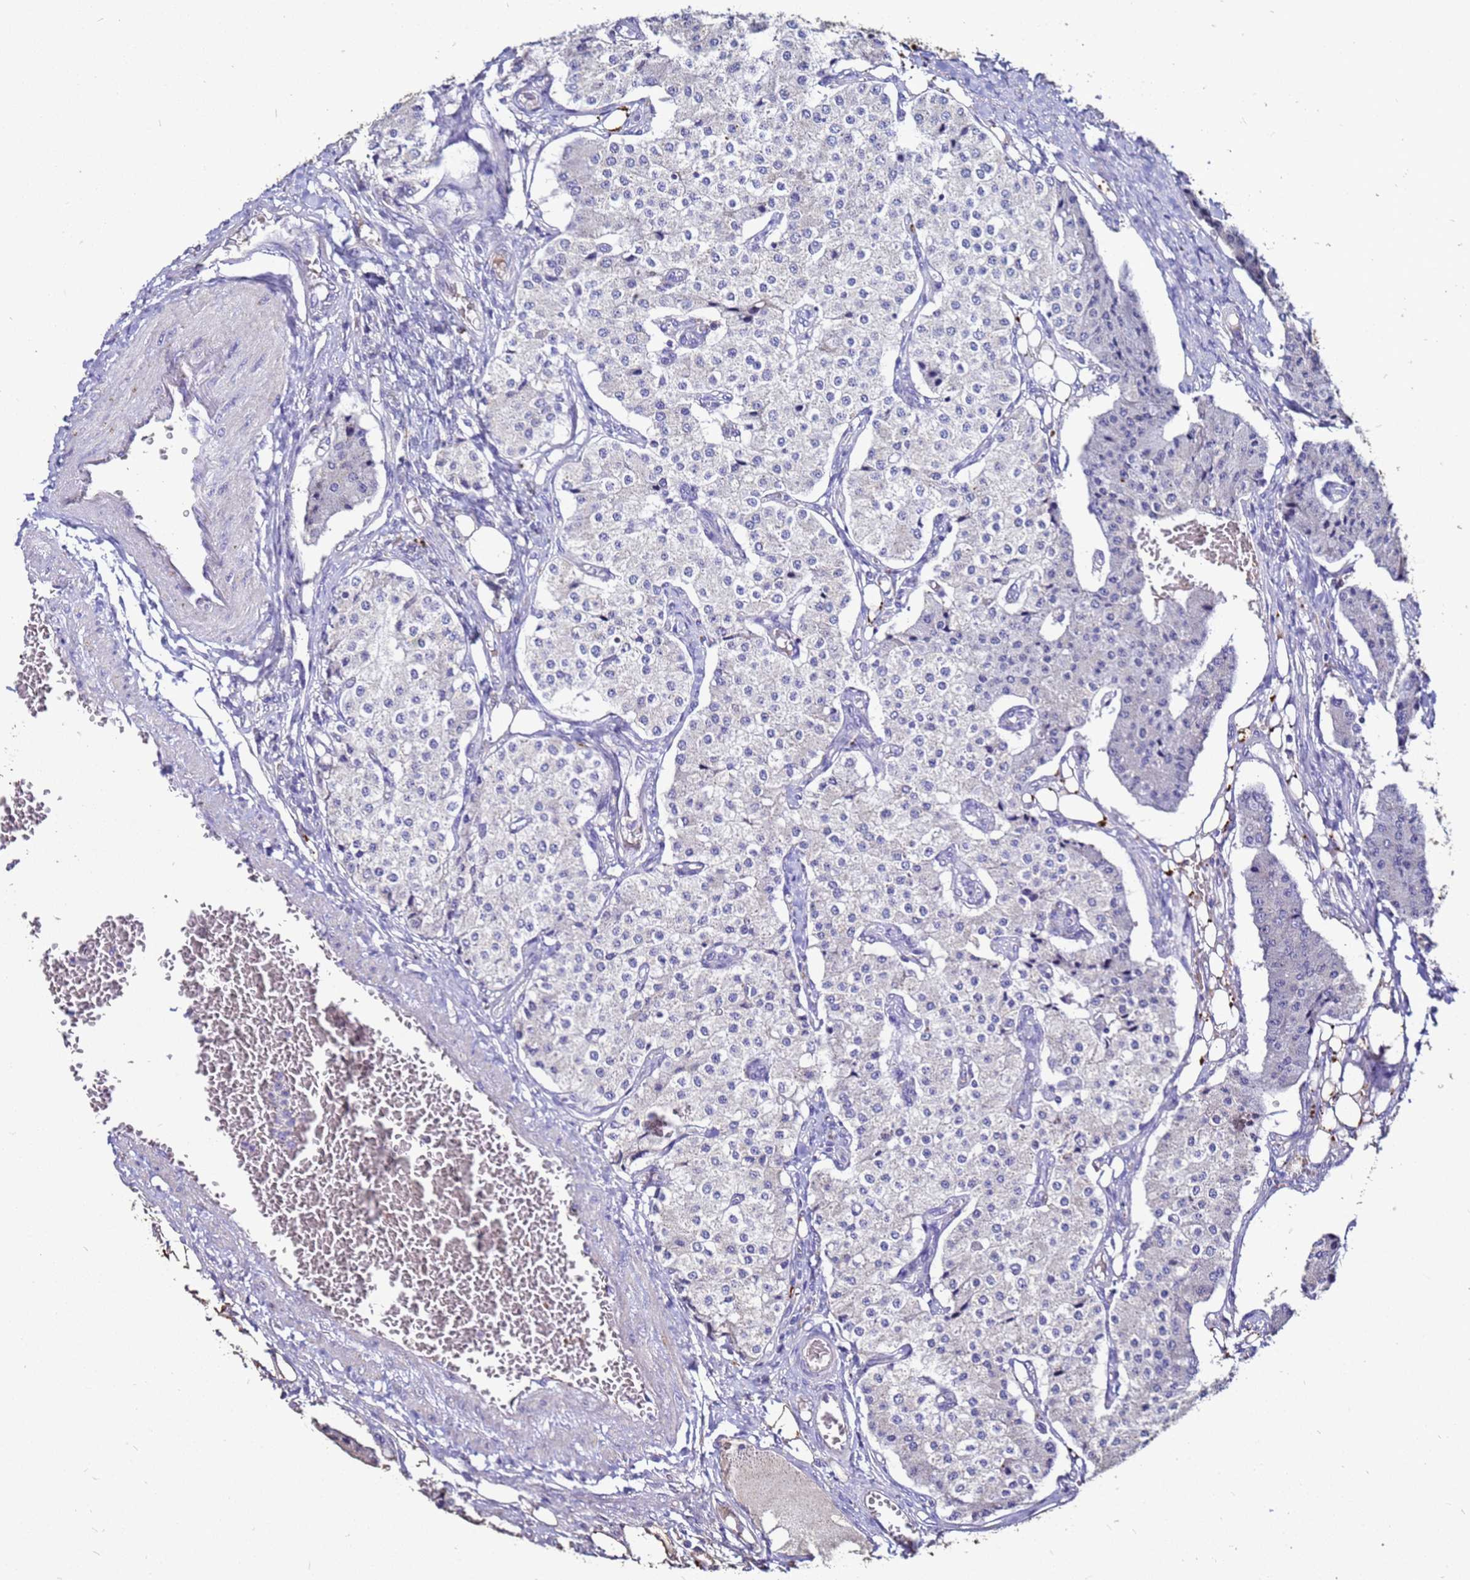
{"staining": {"intensity": "negative", "quantity": "none", "location": "none"}, "tissue": "carcinoid", "cell_type": "Tumor cells", "image_type": "cancer", "snomed": [{"axis": "morphology", "description": "Carcinoid, malignant, NOS"}, {"axis": "topography", "description": "Colon"}], "caption": "Tumor cells show no significant staining in carcinoid. Brightfield microscopy of IHC stained with DAB (brown) and hematoxylin (blue), captured at high magnification.", "gene": "S100A2", "patient": {"sex": "female", "age": 52}}